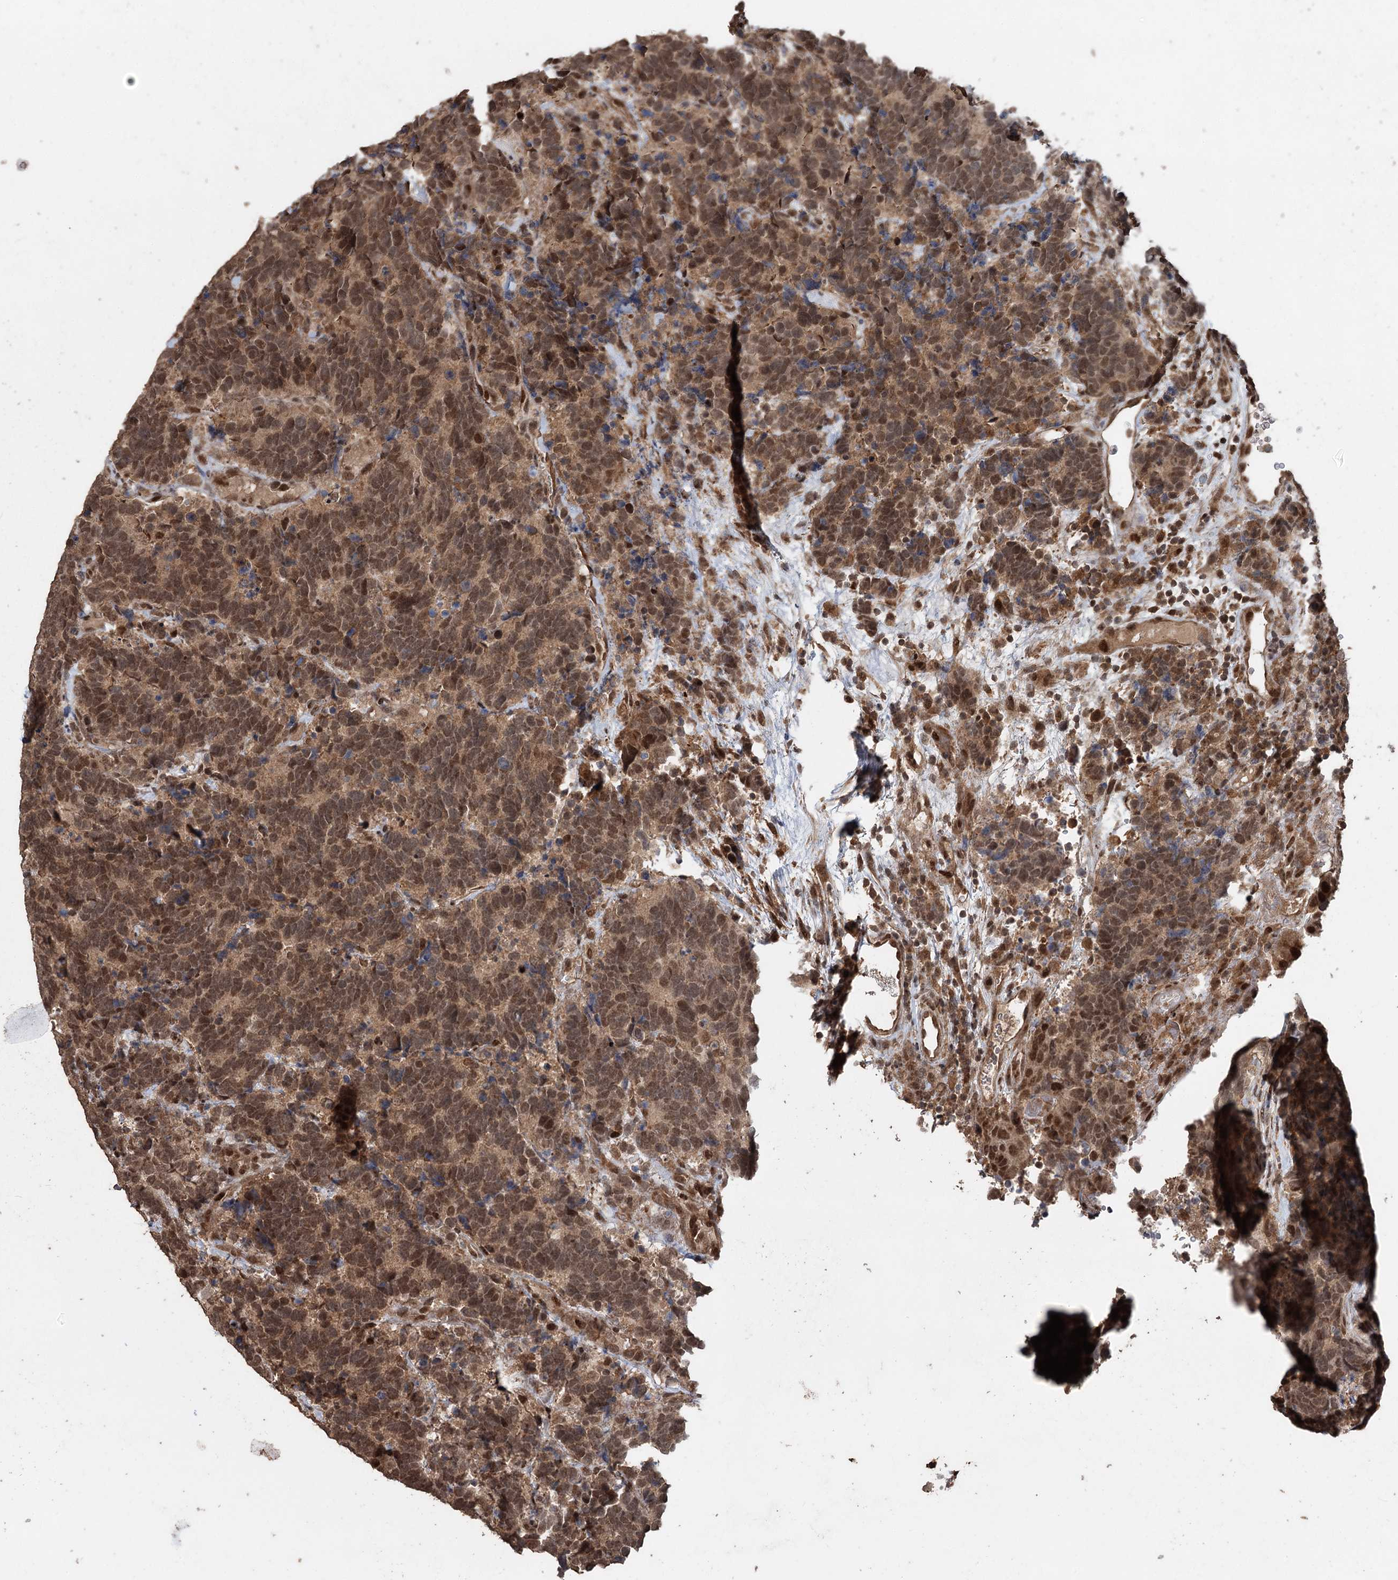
{"staining": {"intensity": "moderate", "quantity": ">75%", "location": "cytoplasmic/membranous,nuclear"}, "tissue": "carcinoid", "cell_type": "Tumor cells", "image_type": "cancer", "snomed": [{"axis": "morphology", "description": "Carcinoma, NOS"}, {"axis": "morphology", "description": "Carcinoid, malignant, NOS"}, {"axis": "topography", "description": "Urinary bladder"}], "caption": "Human carcinoid stained with a brown dye displays moderate cytoplasmic/membranous and nuclear positive expression in about >75% of tumor cells.", "gene": "FBXO7", "patient": {"sex": "male", "age": 57}}